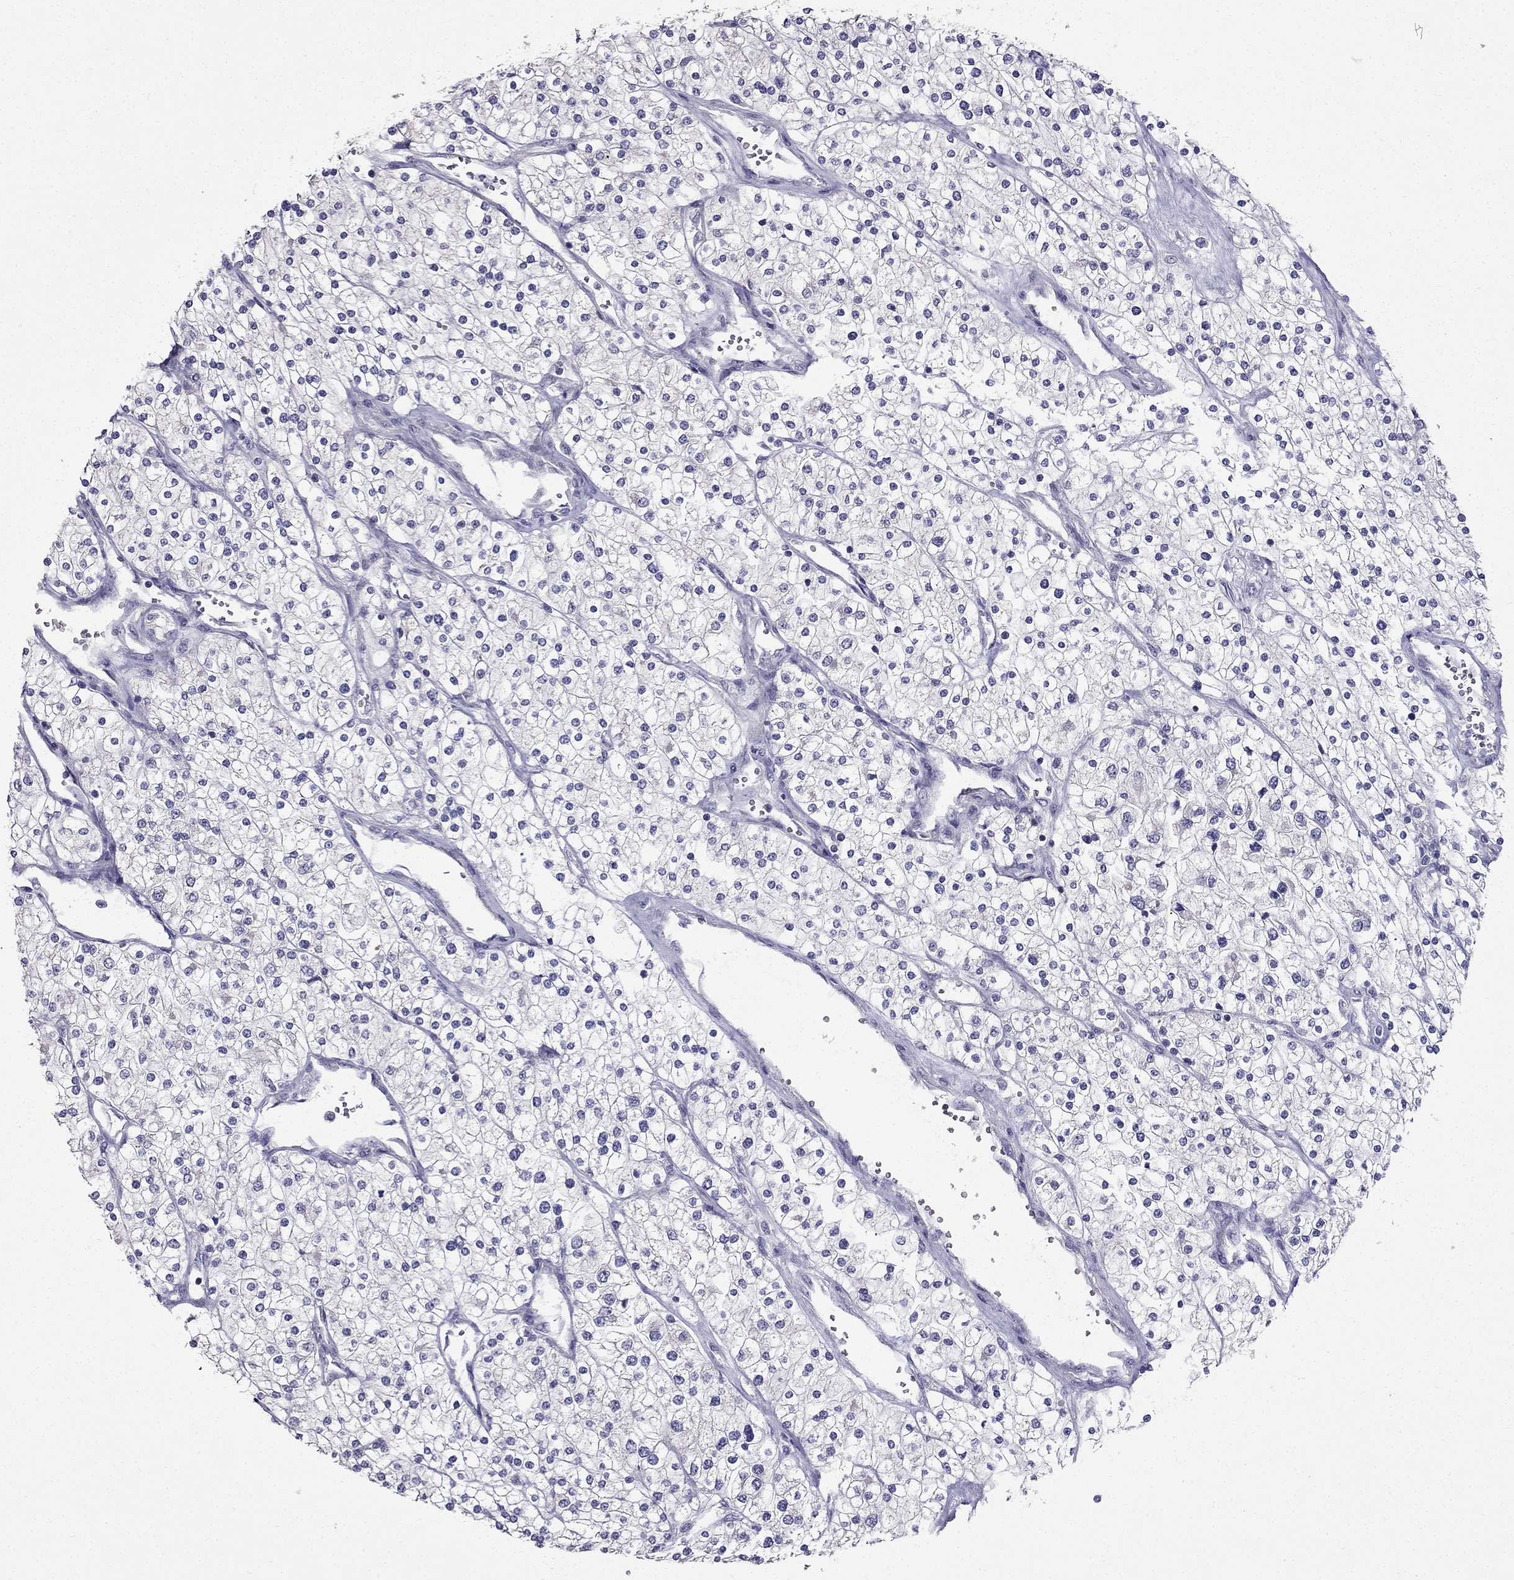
{"staining": {"intensity": "negative", "quantity": "none", "location": "none"}, "tissue": "renal cancer", "cell_type": "Tumor cells", "image_type": "cancer", "snomed": [{"axis": "morphology", "description": "Adenocarcinoma, NOS"}, {"axis": "topography", "description": "Kidney"}], "caption": "Image shows no protein staining in tumor cells of renal cancer (adenocarcinoma) tissue. (DAB (3,3'-diaminobenzidine) immunohistochemistry with hematoxylin counter stain).", "gene": "AS3MT", "patient": {"sex": "male", "age": 80}}